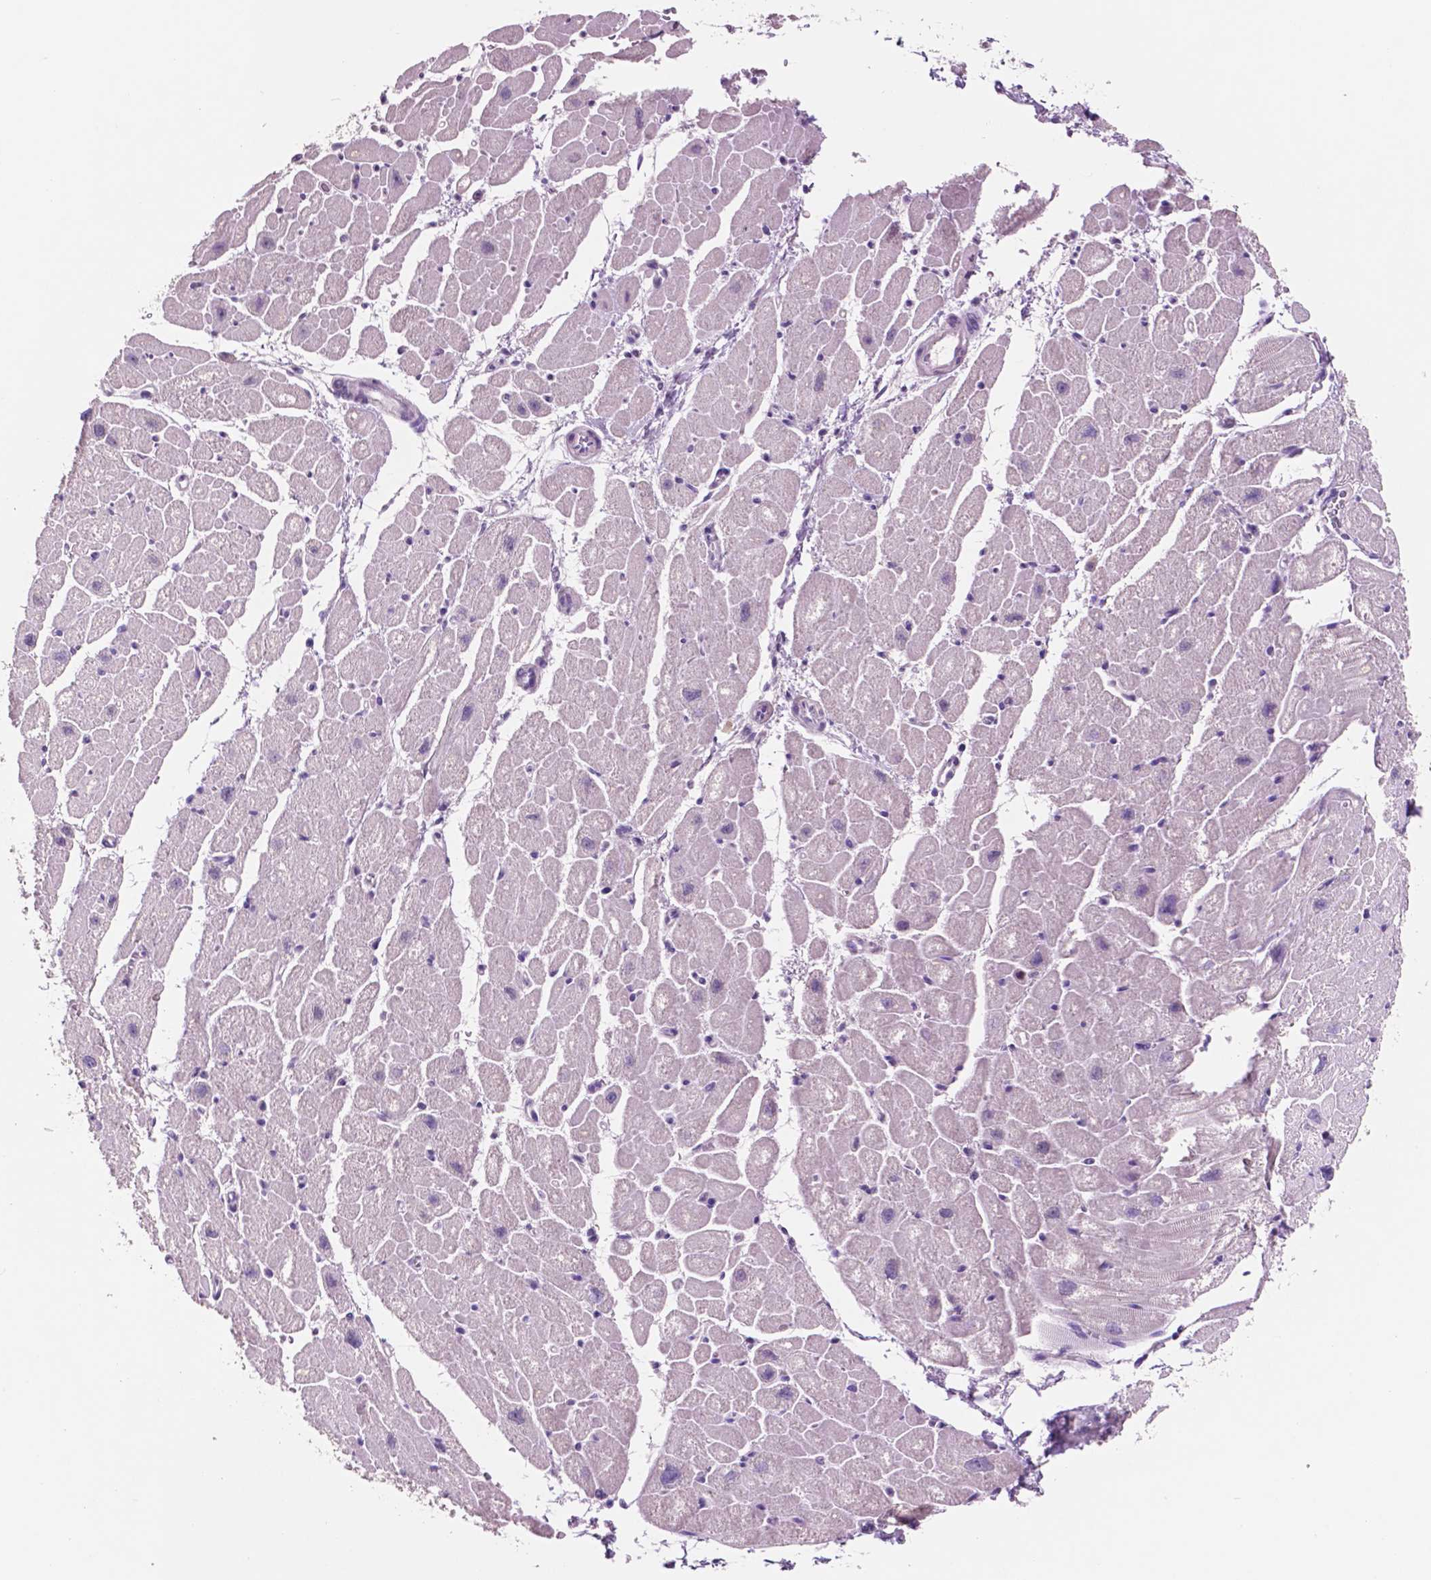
{"staining": {"intensity": "negative", "quantity": "none", "location": "none"}, "tissue": "heart muscle", "cell_type": "Cardiomyocytes", "image_type": "normal", "snomed": [{"axis": "morphology", "description": "Normal tissue, NOS"}, {"axis": "topography", "description": "Heart"}], "caption": "Human heart muscle stained for a protein using immunohistochemistry (IHC) exhibits no staining in cardiomyocytes.", "gene": "IDO1", "patient": {"sex": "male", "age": 61}}